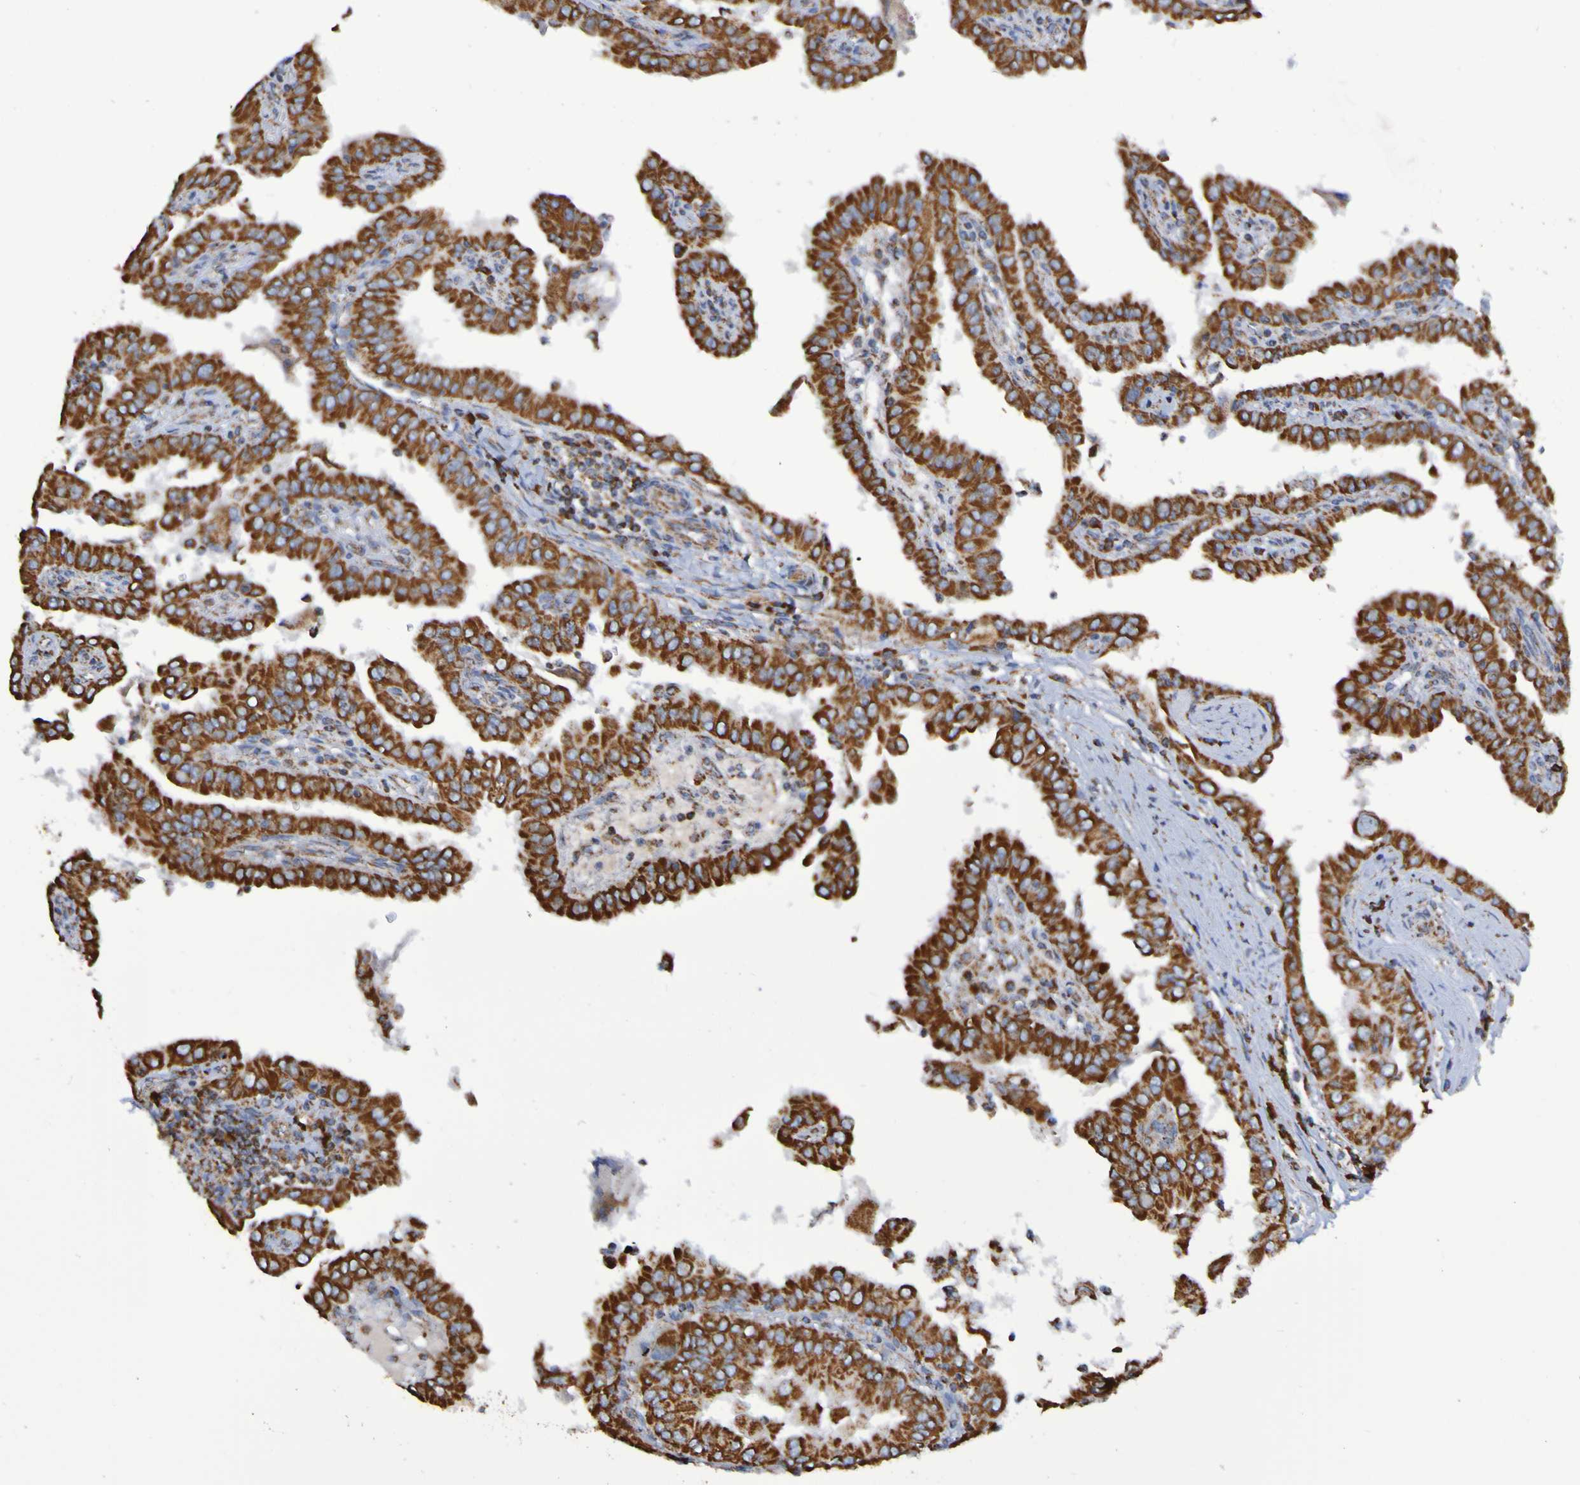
{"staining": {"intensity": "strong", "quantity": ">75%", "location": "cytoplasmic/membranous"}, "tissue": "thyroid cancer", "cell_type": "Tumor cells", "image_type": "cancer", "snomed": [{"axis": "morphology", "description": "Papillary adenocarcinoma, NOS"}, {"axis": "topography", "description": "Thyroid gland"}], "caption": "Approximately >75% of tumor cells in thyroid cancer display strong cytoplasmic/membranous protein staining as visualized by brown immunohistochemical staining.", "gene": "IL18R1", "patient": {"sex": "male", "age": 33}}